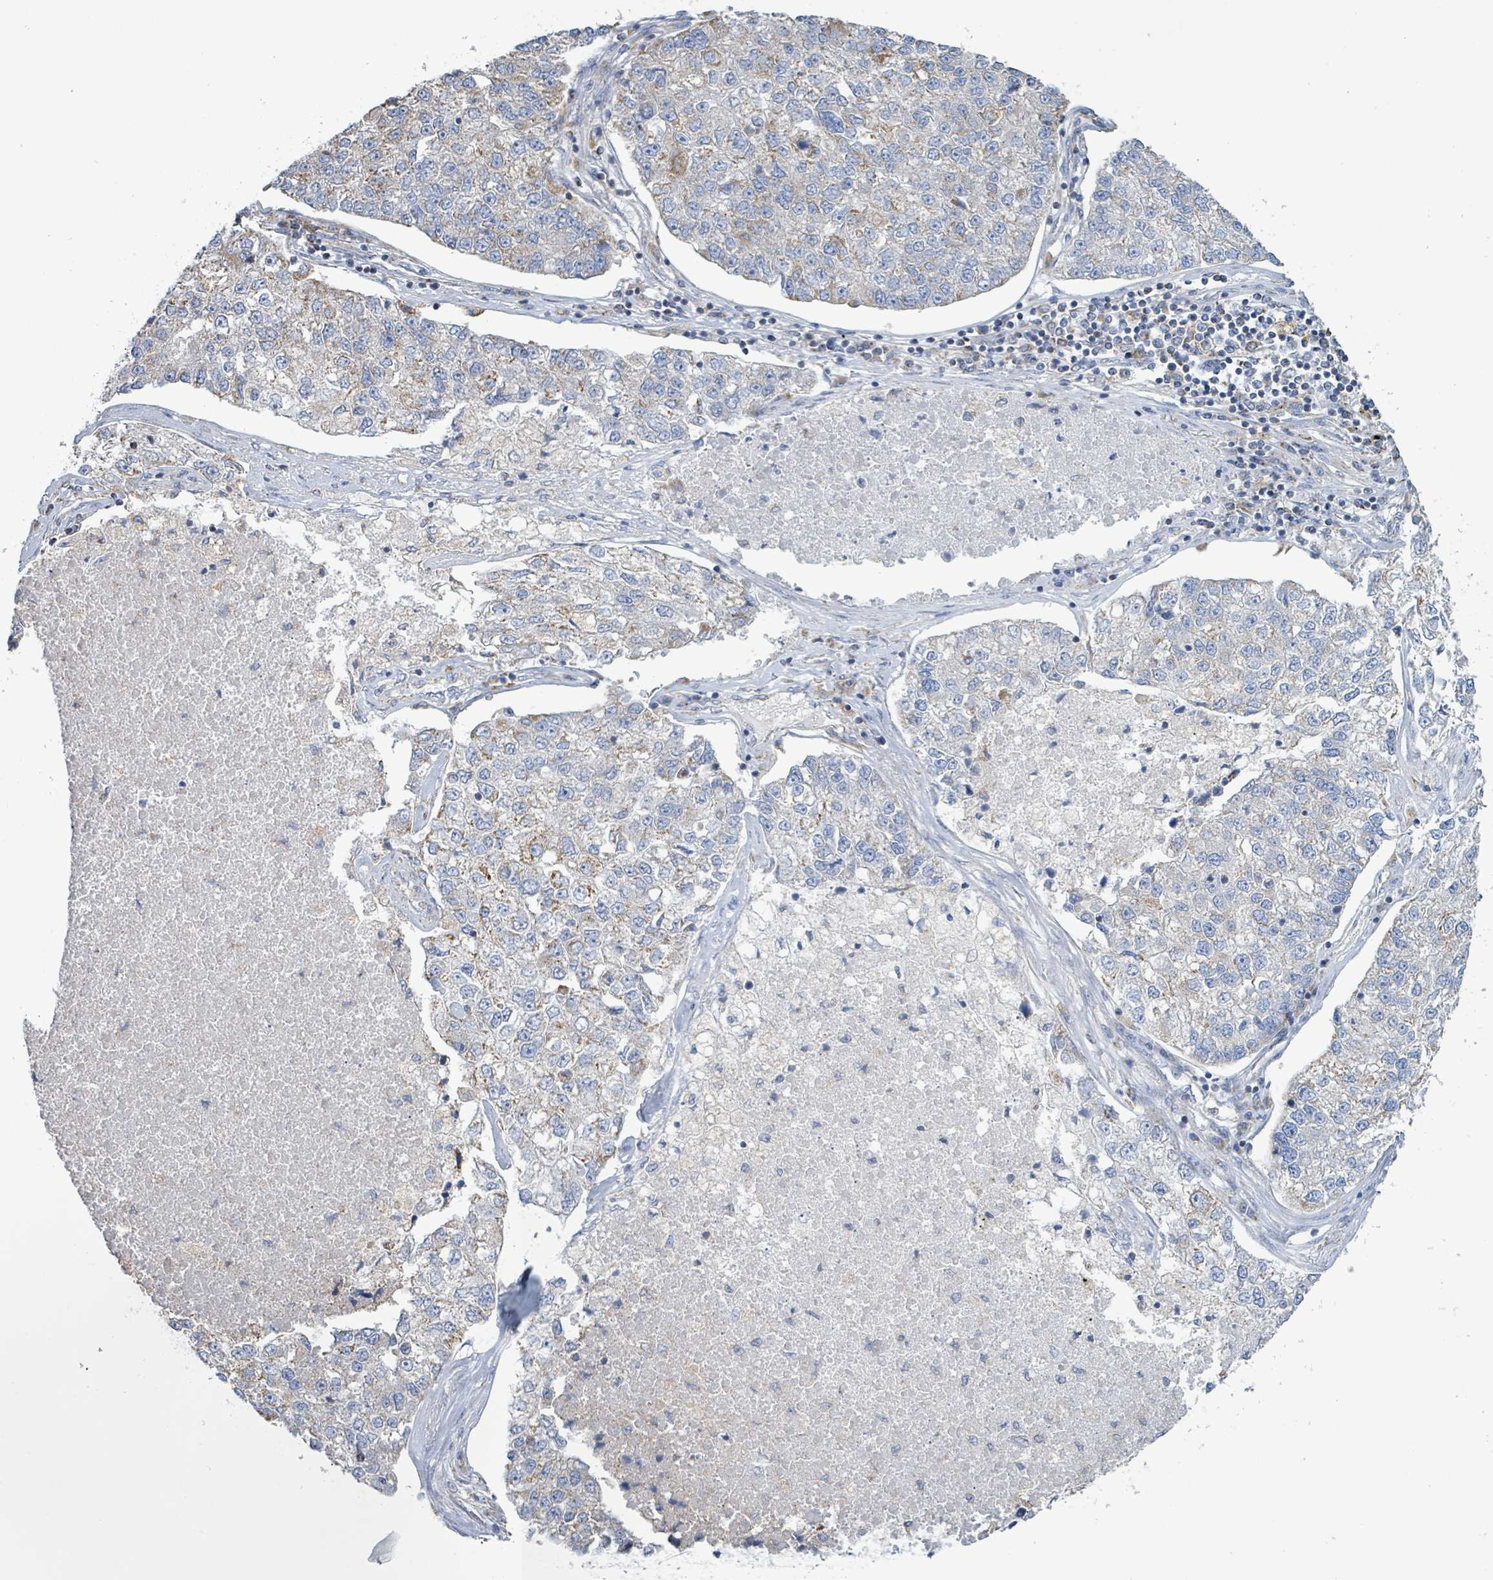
{"staining": {"intensity": "weak", "quantity": "<25%", "location": "cytoplasmic/membranous"}, "tissue": "lung cancer", "cell_type": "Tumor cells", "image_type": "cancer", "snomed": [{"axis": "morphology", "description": "Adenocarcinoma, NOS"}, {"axis": "topography", "description": "Lung"}], "caption": "This is an IHC micrograph of human adenocarcinoma (lung). There is no staining in tumor cells.", "gene": "AKR1C4", "patient": {"sex": "male", "age": 49}}